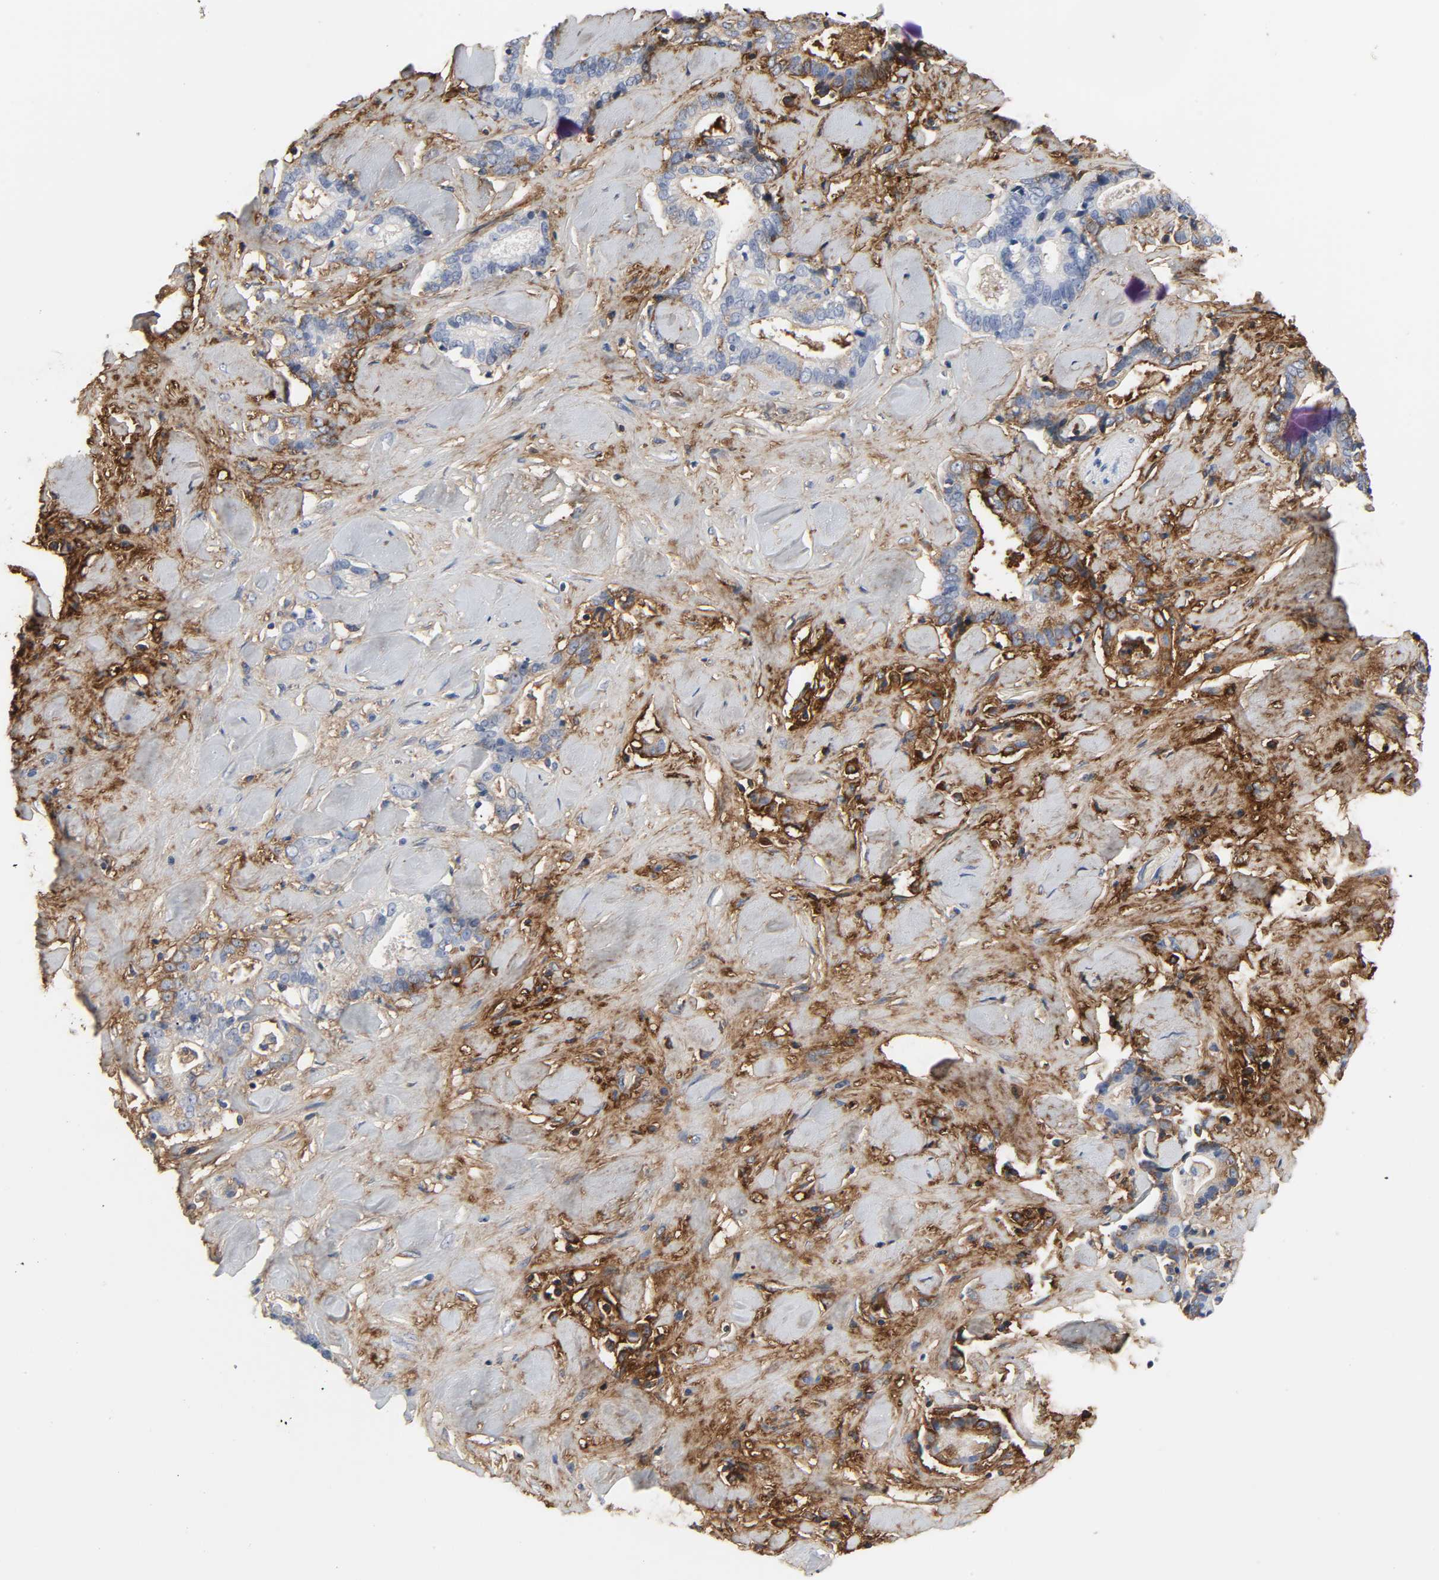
{"staining": {"intensity": "strong", "quantity": "<25%", "location": "cytoplasmic/membranous"}, "tissue": "liver cancer", "cell_type": "Tumor cells", "image_type": "cancer", "snomed": [{"axis": "morphology", "description": "Cholangiocarcinoma"}, {"axis": "topography", "description": "Liver"}], "caption": "IHC of human liver cancer shows medium levels of strong cytoplasmic/membranous expression in about <25% of tumor cells. (brown staining indicates protein expression, while blue staining denotes nuclei).", "gene": "FBLN1", "patient": {"sex": "male", "age": 57}}